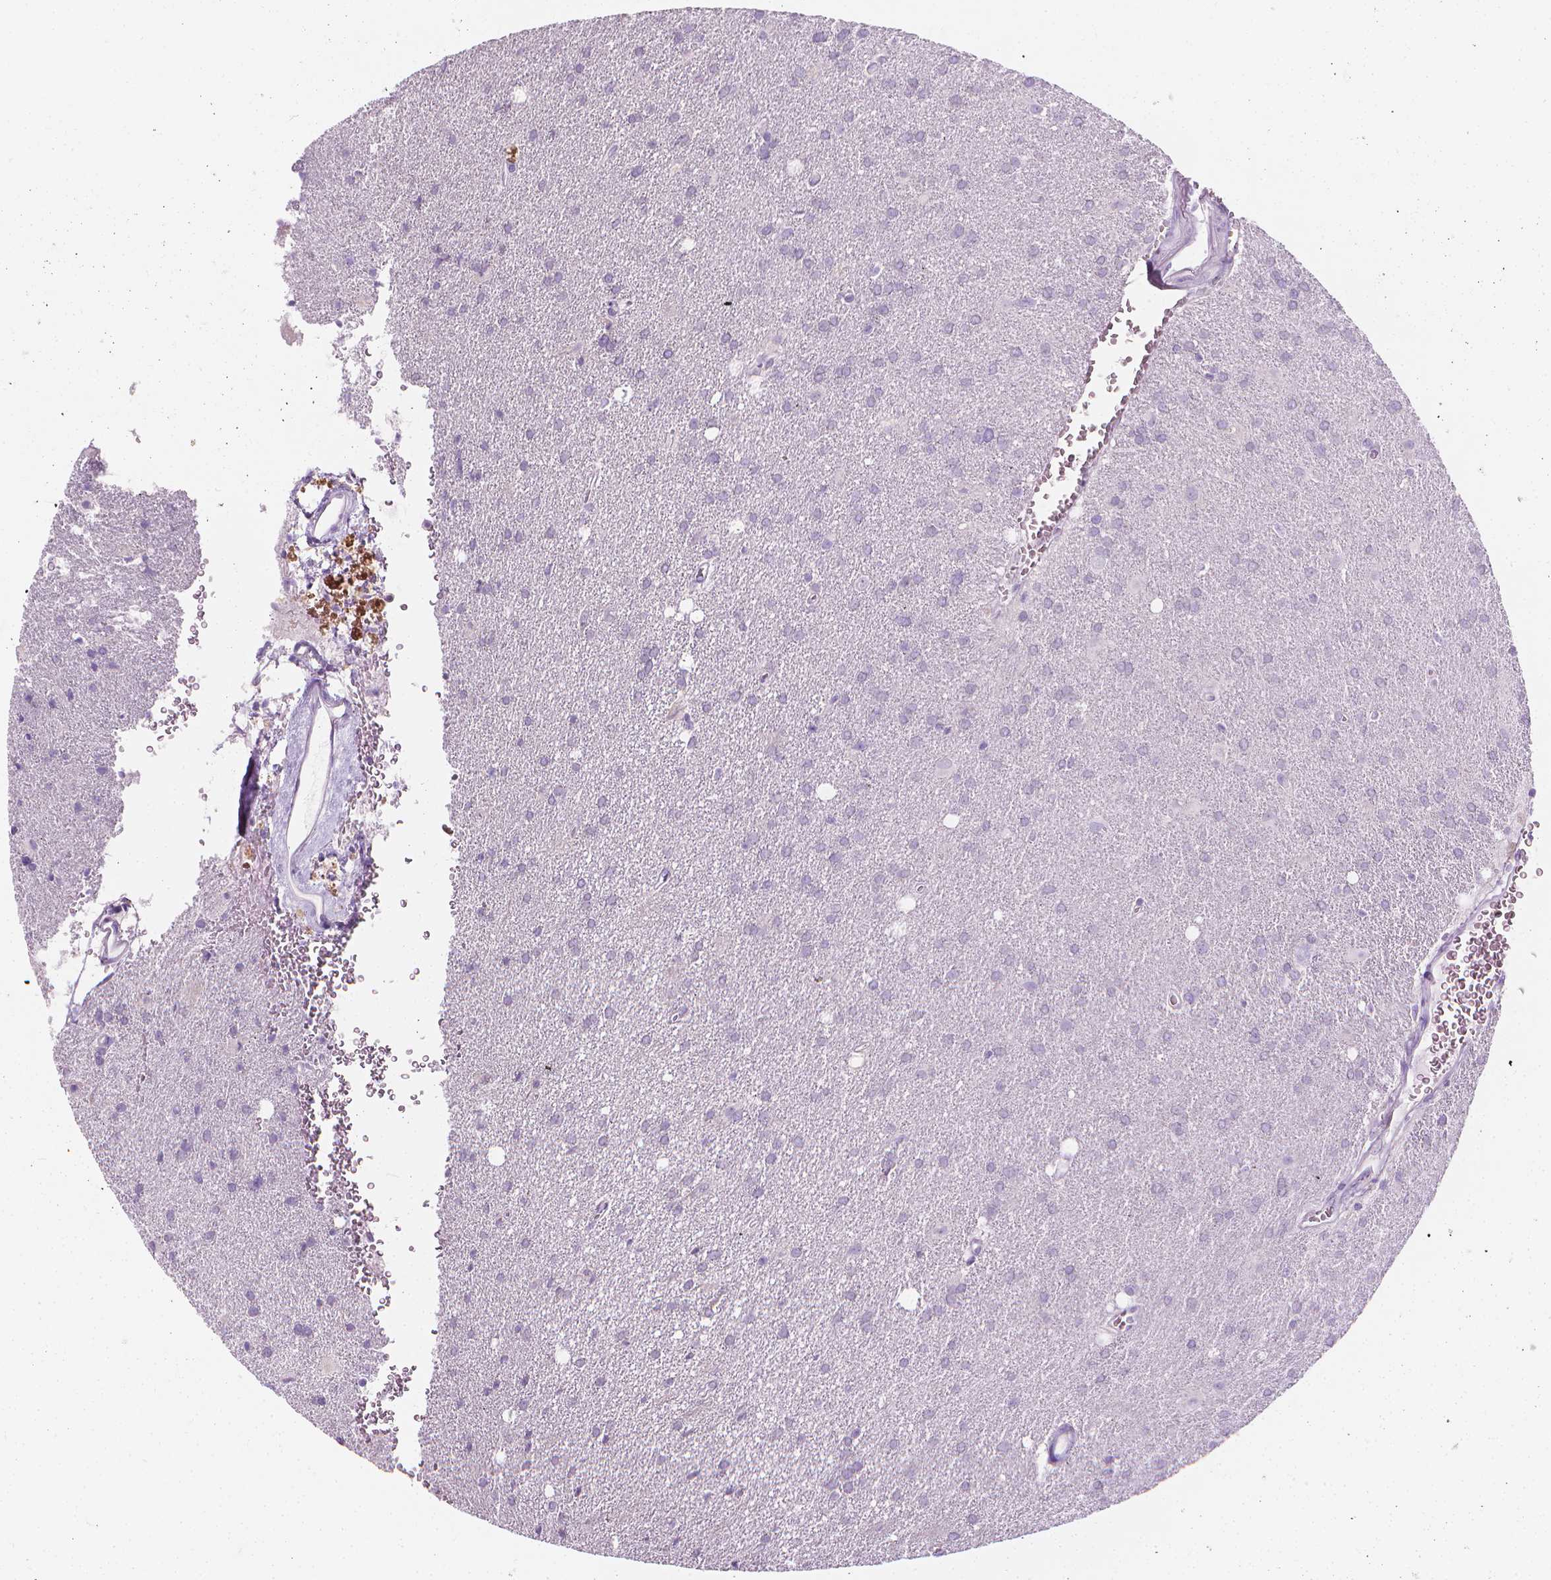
{"staining": {"intensity": "negative", "quantity": "none", "location": "none"}, "tissue": "glioma", "cell_type": "Tumor cells", "image_type": "cancer", "snomed": [{"axis": "morphology", "description": "Glioma, malignant, Low grade"}, {"axis": "topography", "description": "Brain"}], "caption": "This is an IHC micrograph of human glioma. There is no expression in tumor cells.", "gene": "DCAF8L1", "patient": {"sex": "male", "age": 58}}